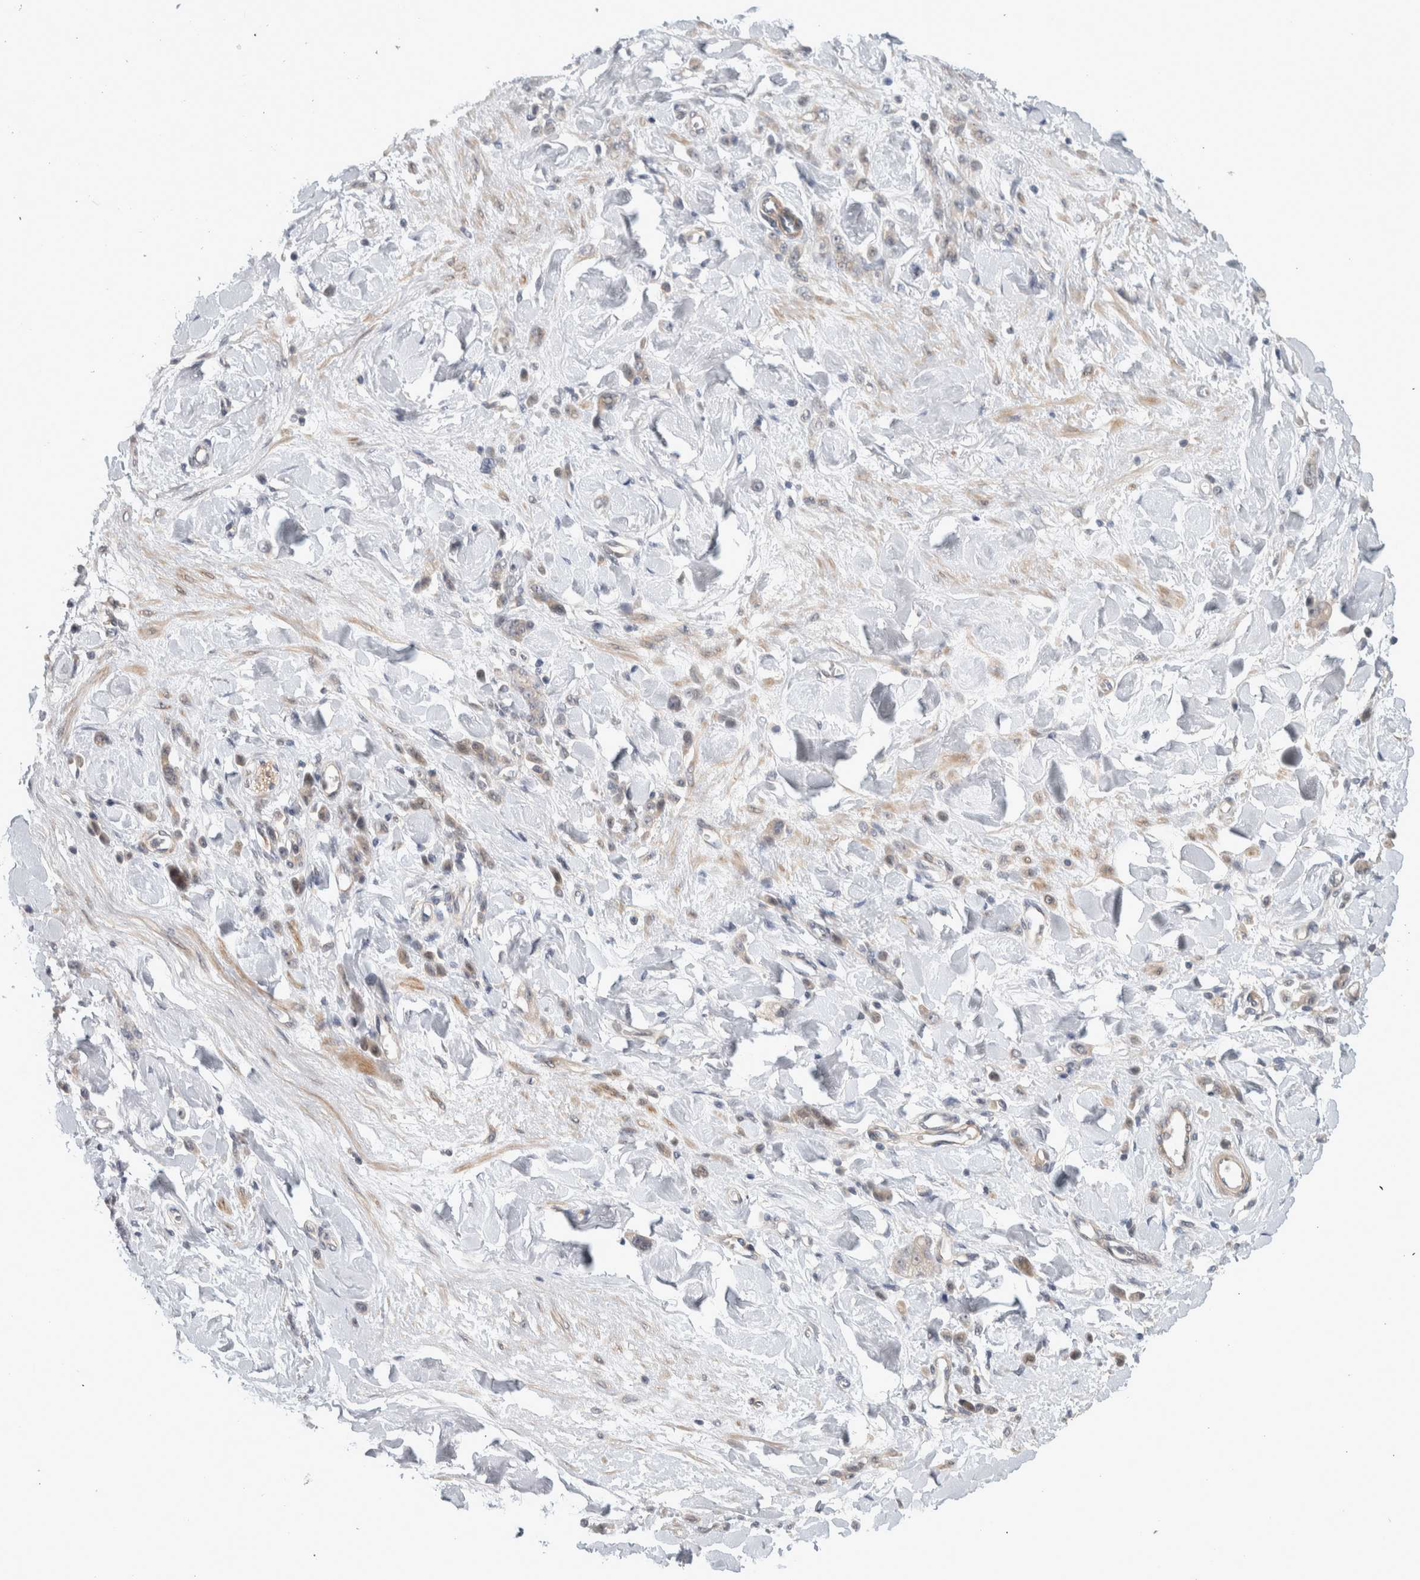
{"staining": {"intensity": "weak", "quantity": "<25%", "location": "cytoplasmic/membranous"}, "tissue": "stomach cancer", "cell_type": "Tumor cells", "image_type": "cancer", "snomed": [{"axis": "morphology", "description": "Normal tissue, NOS"}, {"axis": "morphology", "description": "Adenocarcinoma, NOS"}, {"axis": "topography", "description": "Stomach"}], "caption": "IHC of human adenocarcinoma (stomach) reveals no positivity in tumor cells. (Stains: DAB immunohistochemistry with hematoxylin counter stain, Microscopy: brightfield microscopy at high magnification).", "gene": "ZNF804B", "patient": {"sex": "male", "age": 82}}